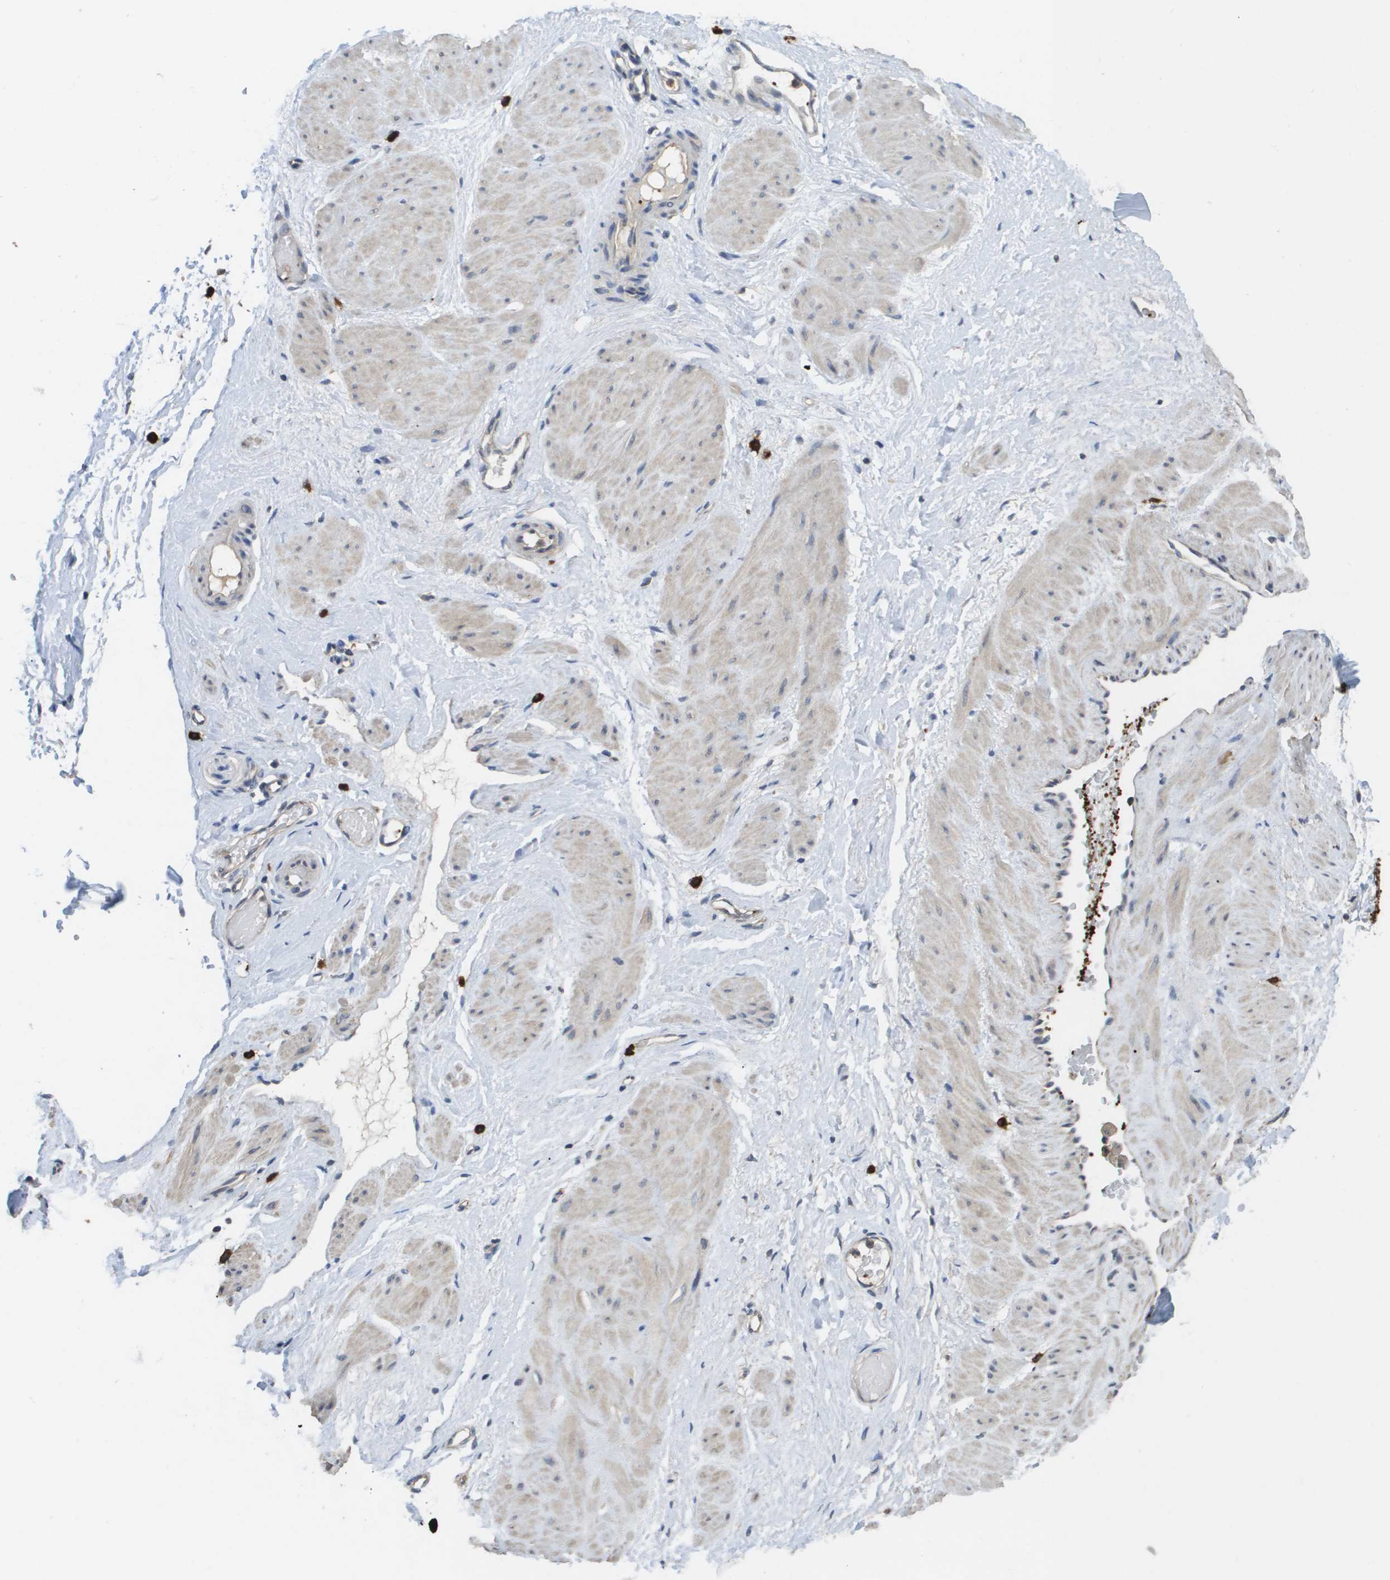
{"staining": {"intensity": "negative", "quantity": "none", "location": "none"}, "tissue": "adipose tissue", "cell_type": "Adipocytes", "image_type": "normal", "snomed": [{"axis": "morphology", "description": "Normal tissue, NOS"}, {"axis": "topography", "description": "Soft tissue"}, {"axis": "topography", "description": "Vascular tissue"}], "caption": "Adipocytes are negative for brown protein staining in normal adipose tissue. The staining was performed using DAB to visualize the protein expression in brown, while the nuclei were stained in blue with hematoxylin (Magnification: 20x).", "gene": "RAB27B", "patient": {"sex": "female", "age": 35}}